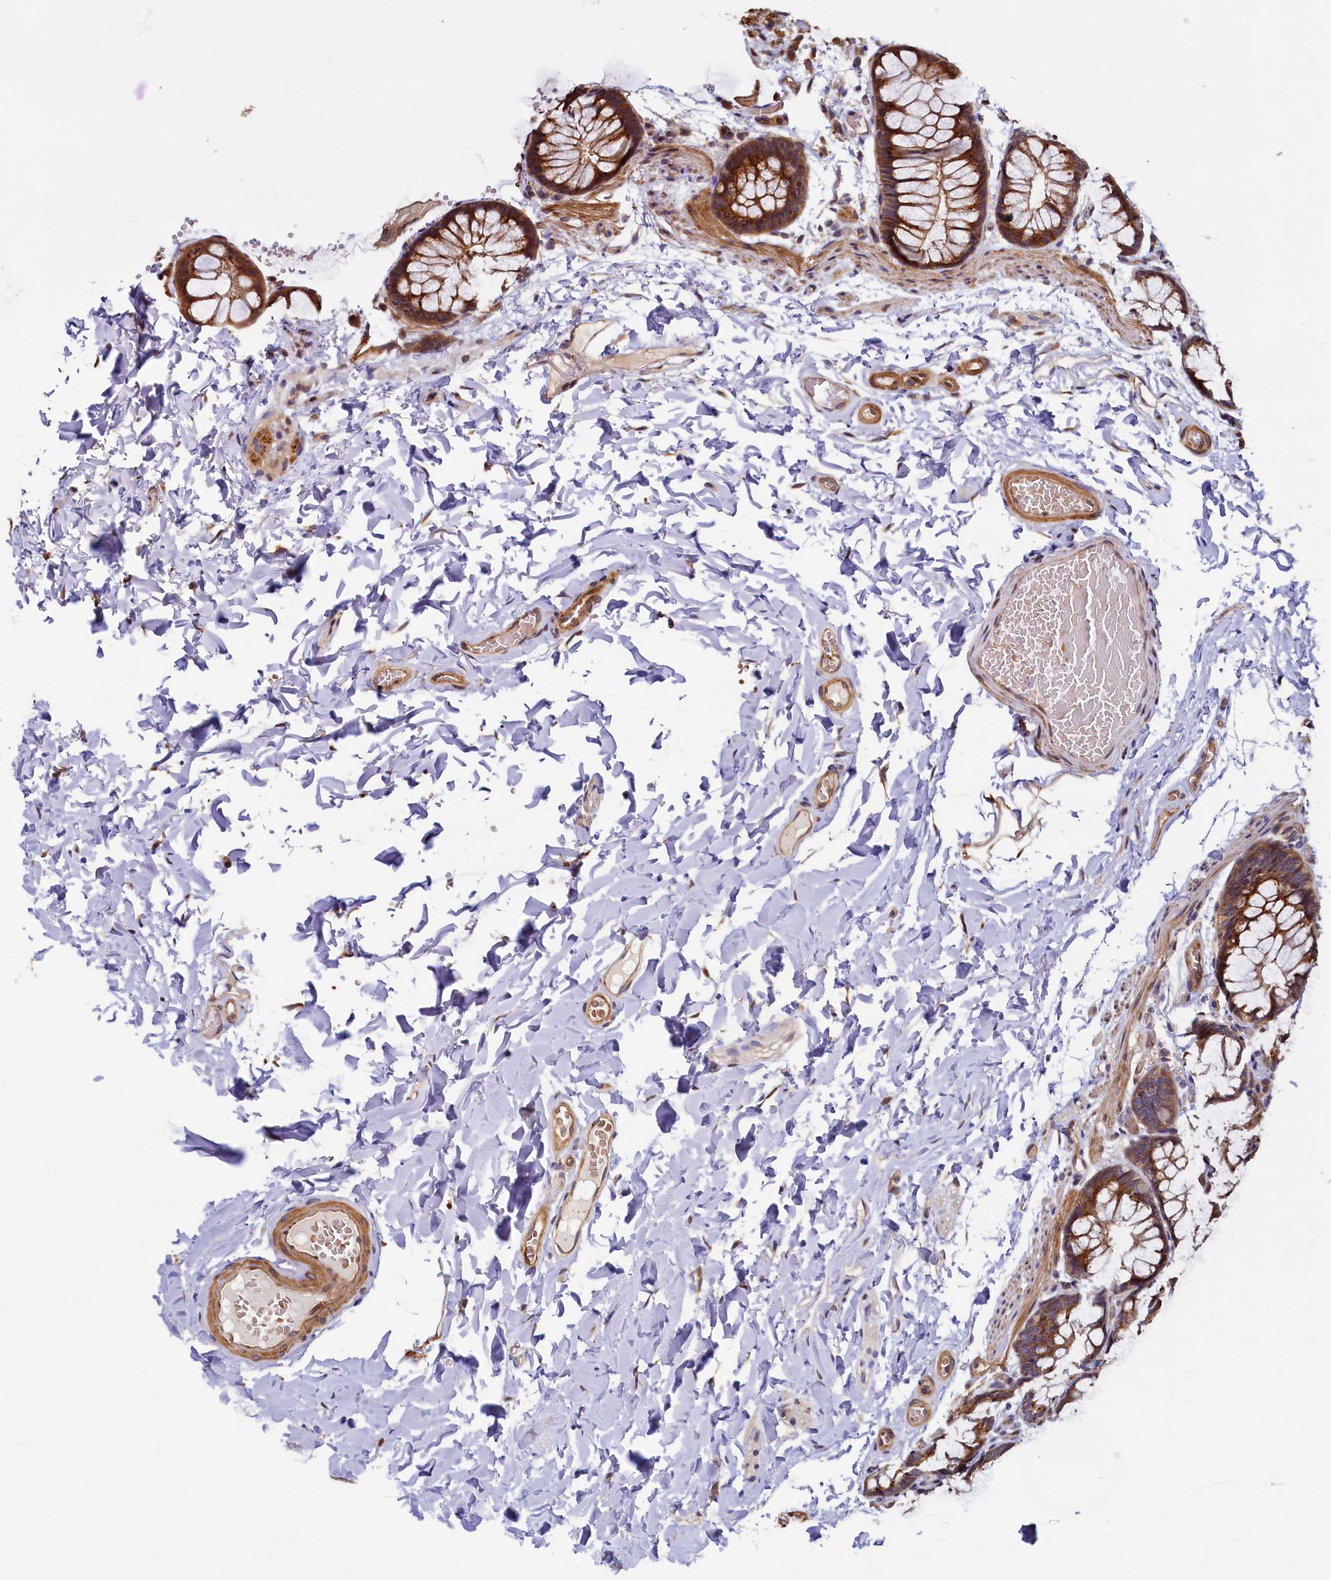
{"staining": {"intensity": "moderate", "quantity": ">75%", "location": "cytoplasmic/membranous"}, "tissue": "colon", "cell_type": "Endothelial cells", "image_type": "normal", "snomed": [{"axis": "morphology", "description": "Normal tissue, NOS"}, {"axis": "topography", "description": "Colon"}], "caption": "Immunohistochemistry (IHC) (DAB) staining of unremarkable colon displays moderate cytoplasmic/membranous protein staining in approximately >75% of endothelial cells. (Stains: DAB (3,3'-diaminobenzidine) in brown, nuclei in blue, Microscopy: brightfield microscopy at high magnification).", "gene": "TMEM181", "patient": {"sex": "male", "age": 47}}